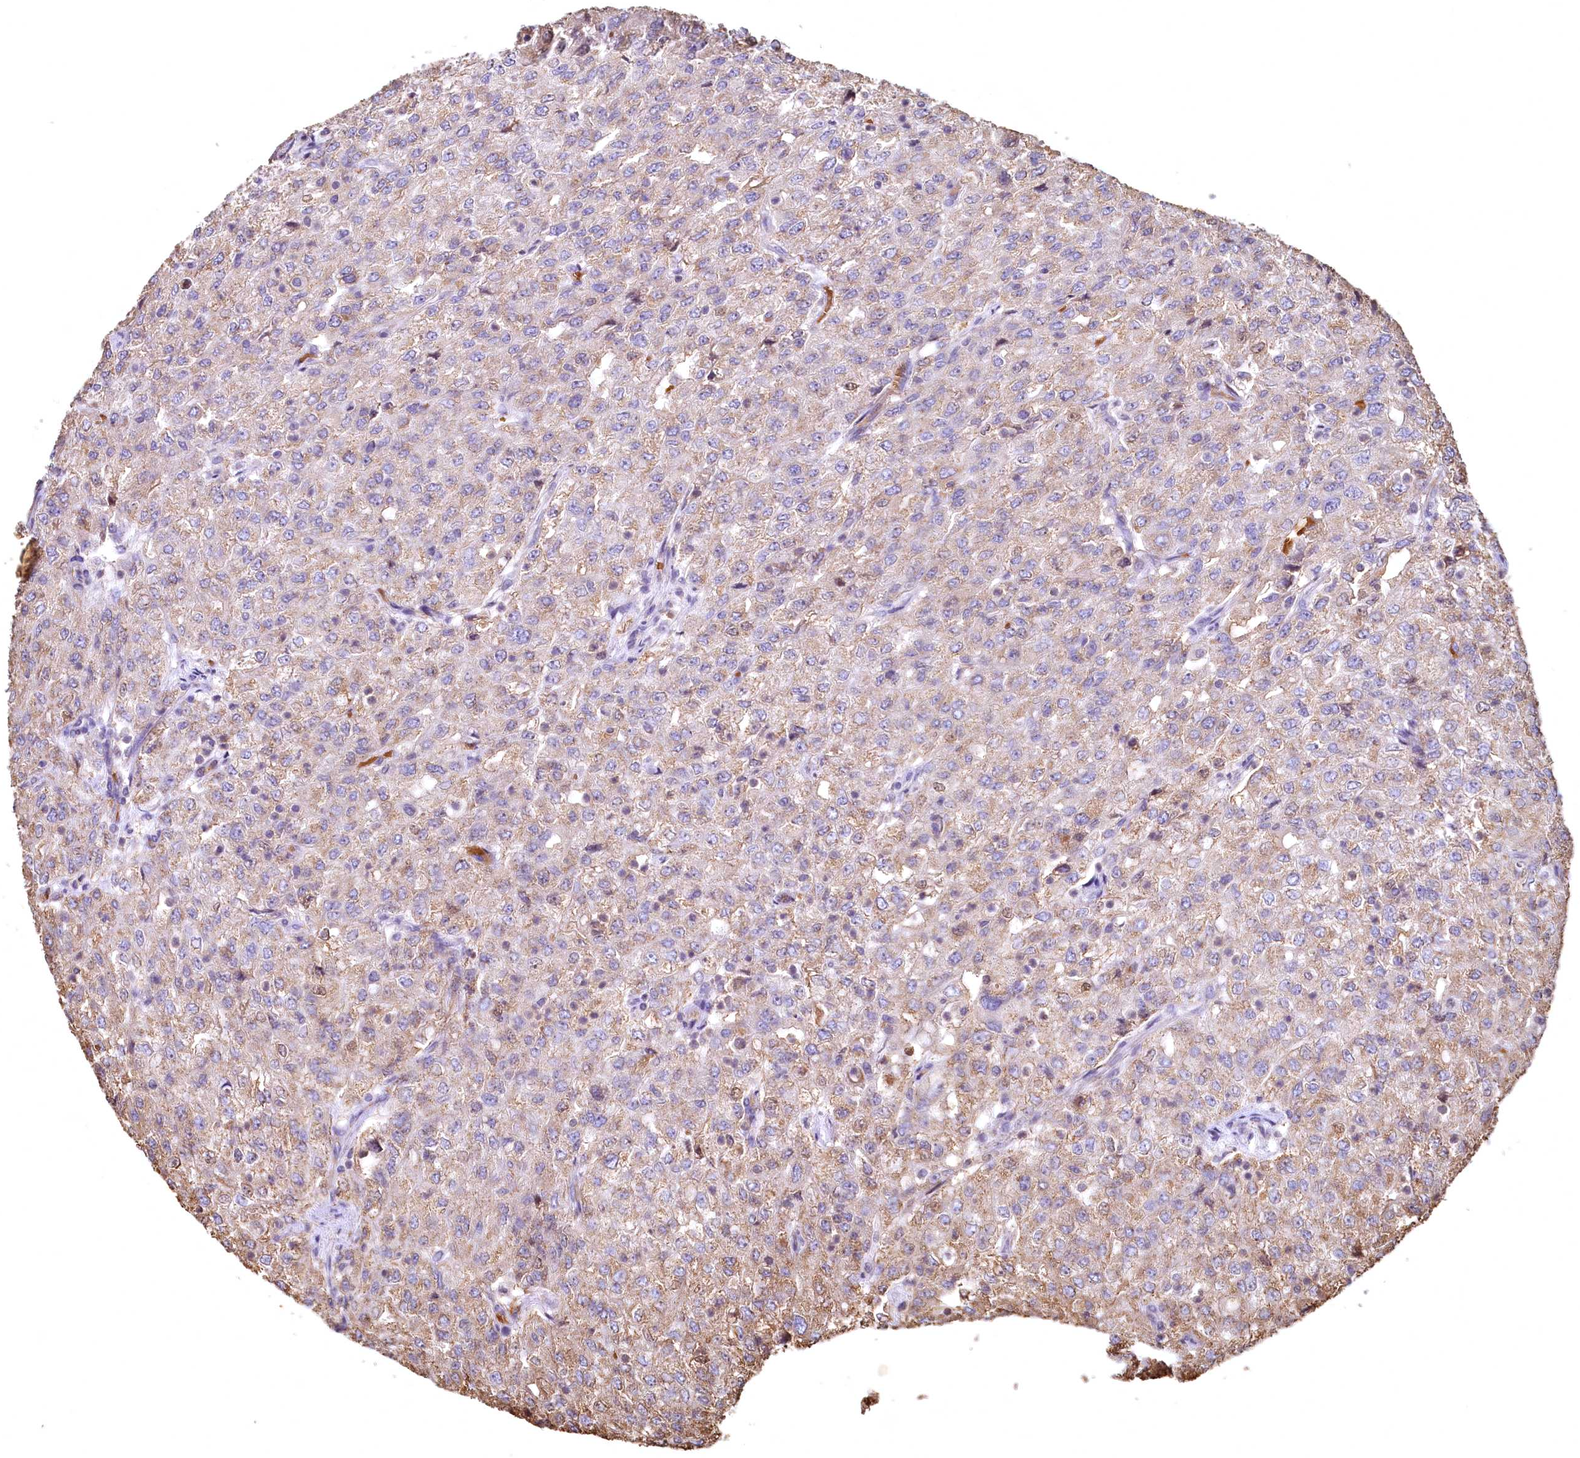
{"staining": {"intensity": "weak", "quantity": "25%-75%", "location": "cytoplasmic/membranous"}, "tissue": "renal cancer", "cell_type": "Tumor cells", "image_type": "cancer", "snomed": [{"axis": "morphology", "description": "Adenocarcinoma, NOS"}, {"axis": "topography", "description": "Kidney"}], "caption": "Immunohistochemical staining of renal cancer (adenocarcinoma) displays low levels of weak cytoplasmic/membranous positivity in about 25%-75% of tumor cells.", "gene": "SPTA1", "patient": {"sex": "female", "age": 54}}